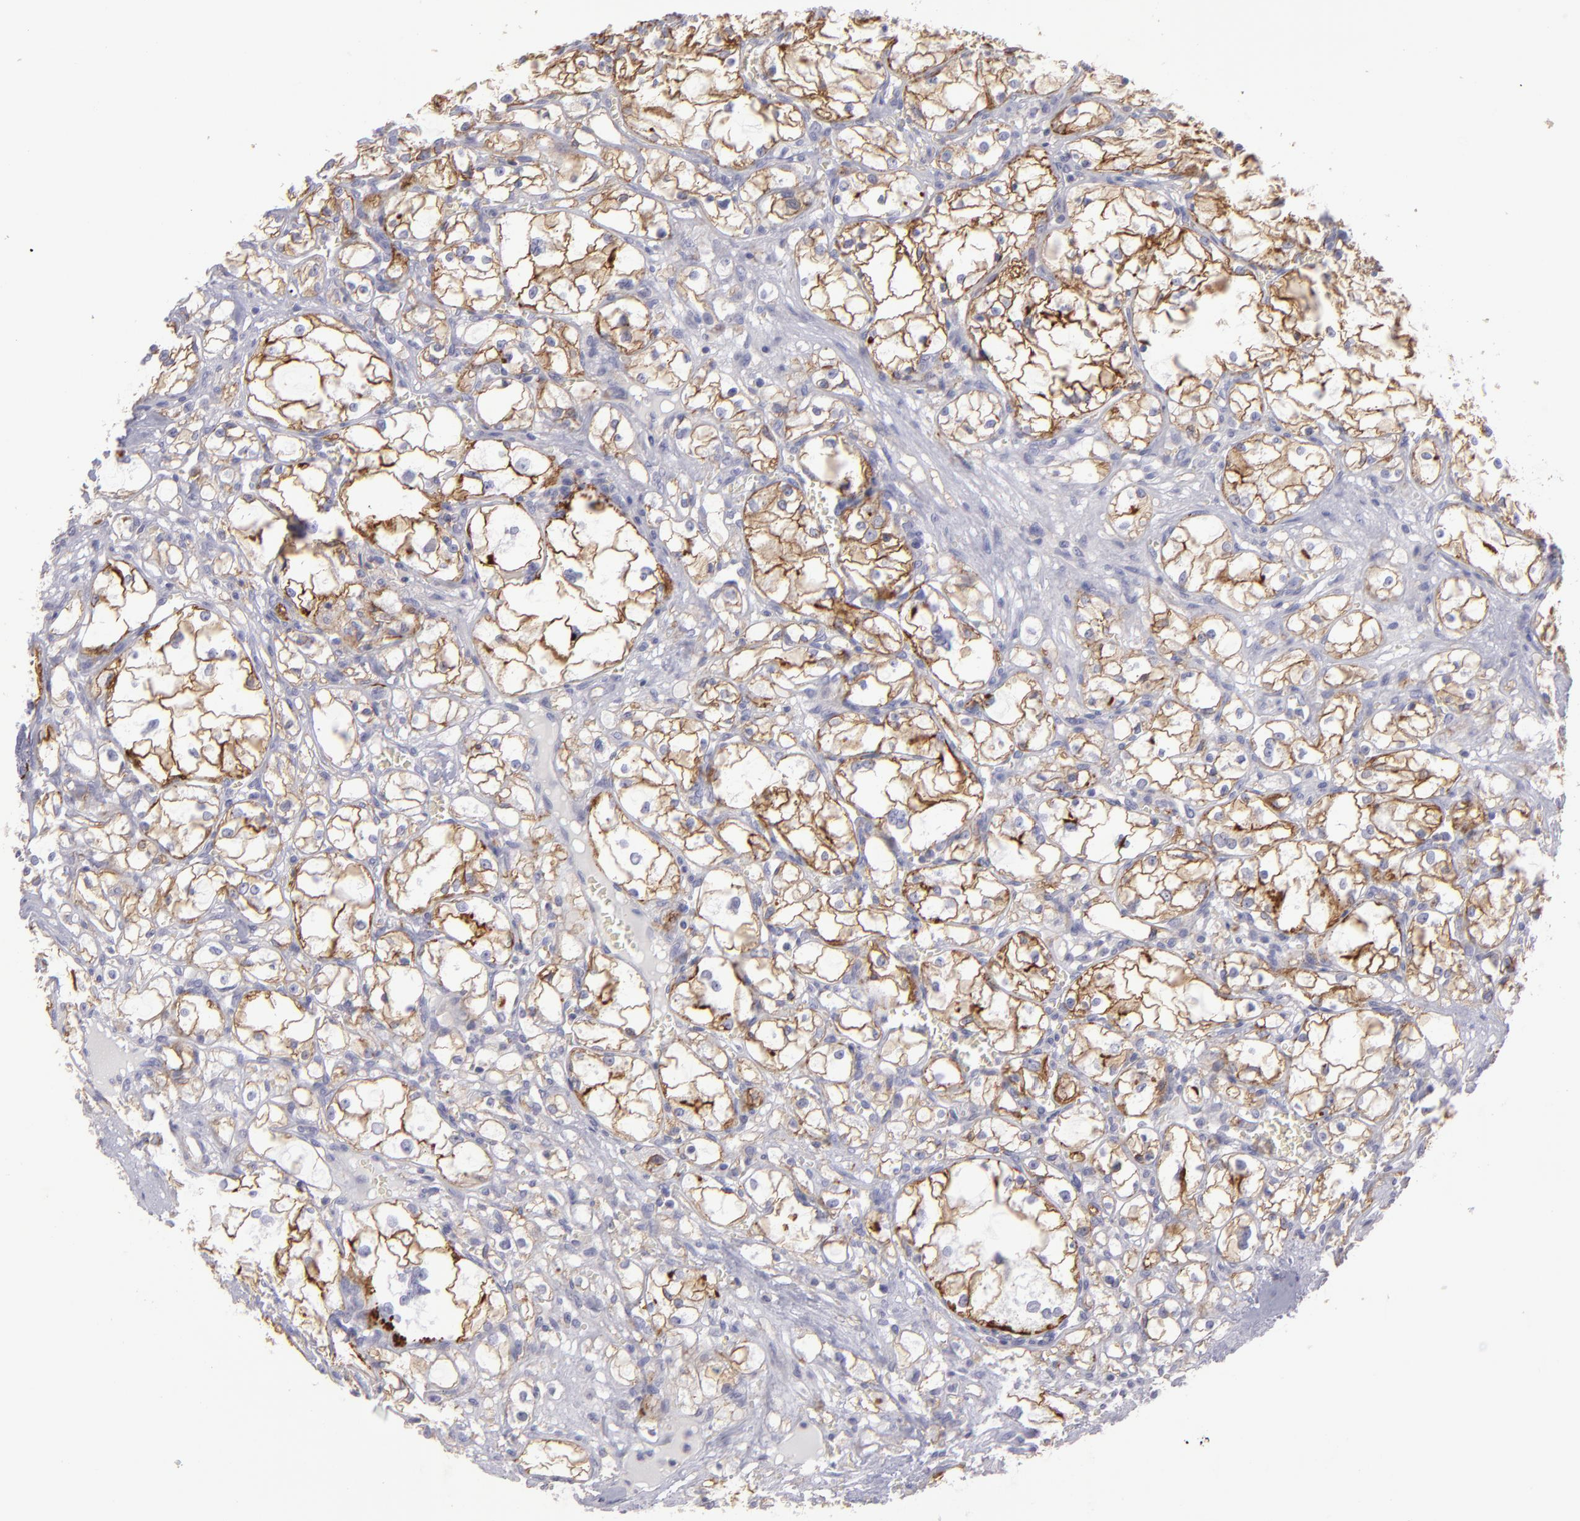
{"staining": {"intensity": "moderate", "quantity": ">75%", "location": "cytoplasmic/membranous"}, "tissue": "renal cancer", "cell_type": "Tumor cells", "image_type": "cancer", "snomed": [{"axis": "morphology", "description": "Adenocarcinoma, NOS"}, {"axis": "topography", "description": "Kidney"}], "caption": "IHC image of renal cancer (adenocarcinoma) stained for a protein (brown), which demonstrates medium levels of moderate cytoplasmic/membranous positivity in about >75% of tumor cells.", "gene": "BSG", "patient": {"sex": "male", "age": 61}}